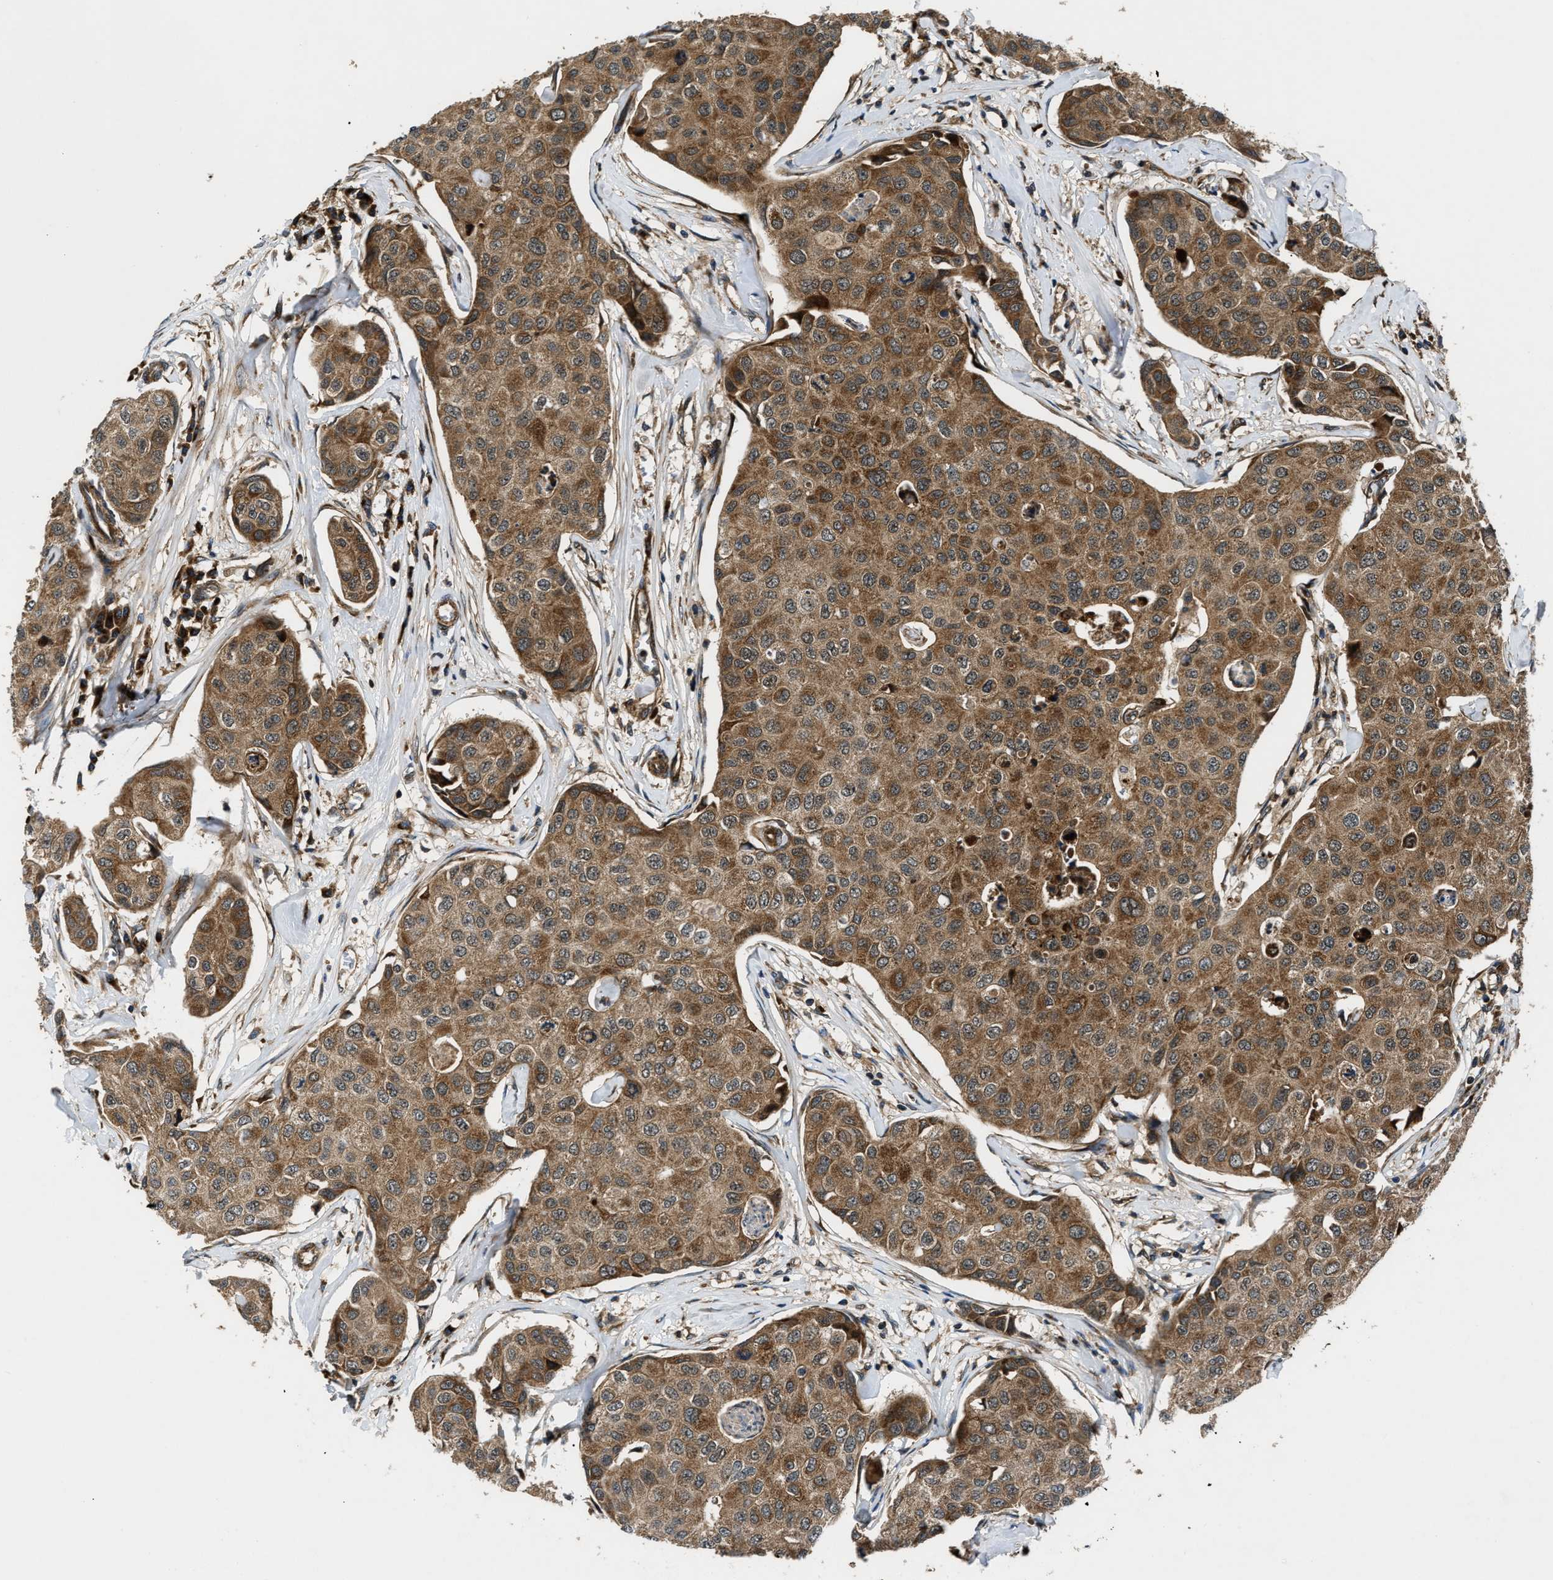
{"staining": {"intensity": "moderate", "quantity": ">75%", "location": "cytoplasmic/membranous"}, "tissue": "breast cancer", "cell_type": "Tumor cells", "image_type": "cancer", "snomed": [{"axis": "morphology", "description": "Duct carcinoma"}, {"axis": "topography", "description": "Breast"}], "caption": "DAB (3,3'-diaminobenzidine) immunohistochemical staining of breast intraductal carcinoma displays moderate cytoplasmic/membranous protein staining in about >75% of tumor cells. (DAB = brown stain, brightfield microscopy at high magnification).", "gene": "PNPLA8", "patient": {"sex": "female", "age": 80}}